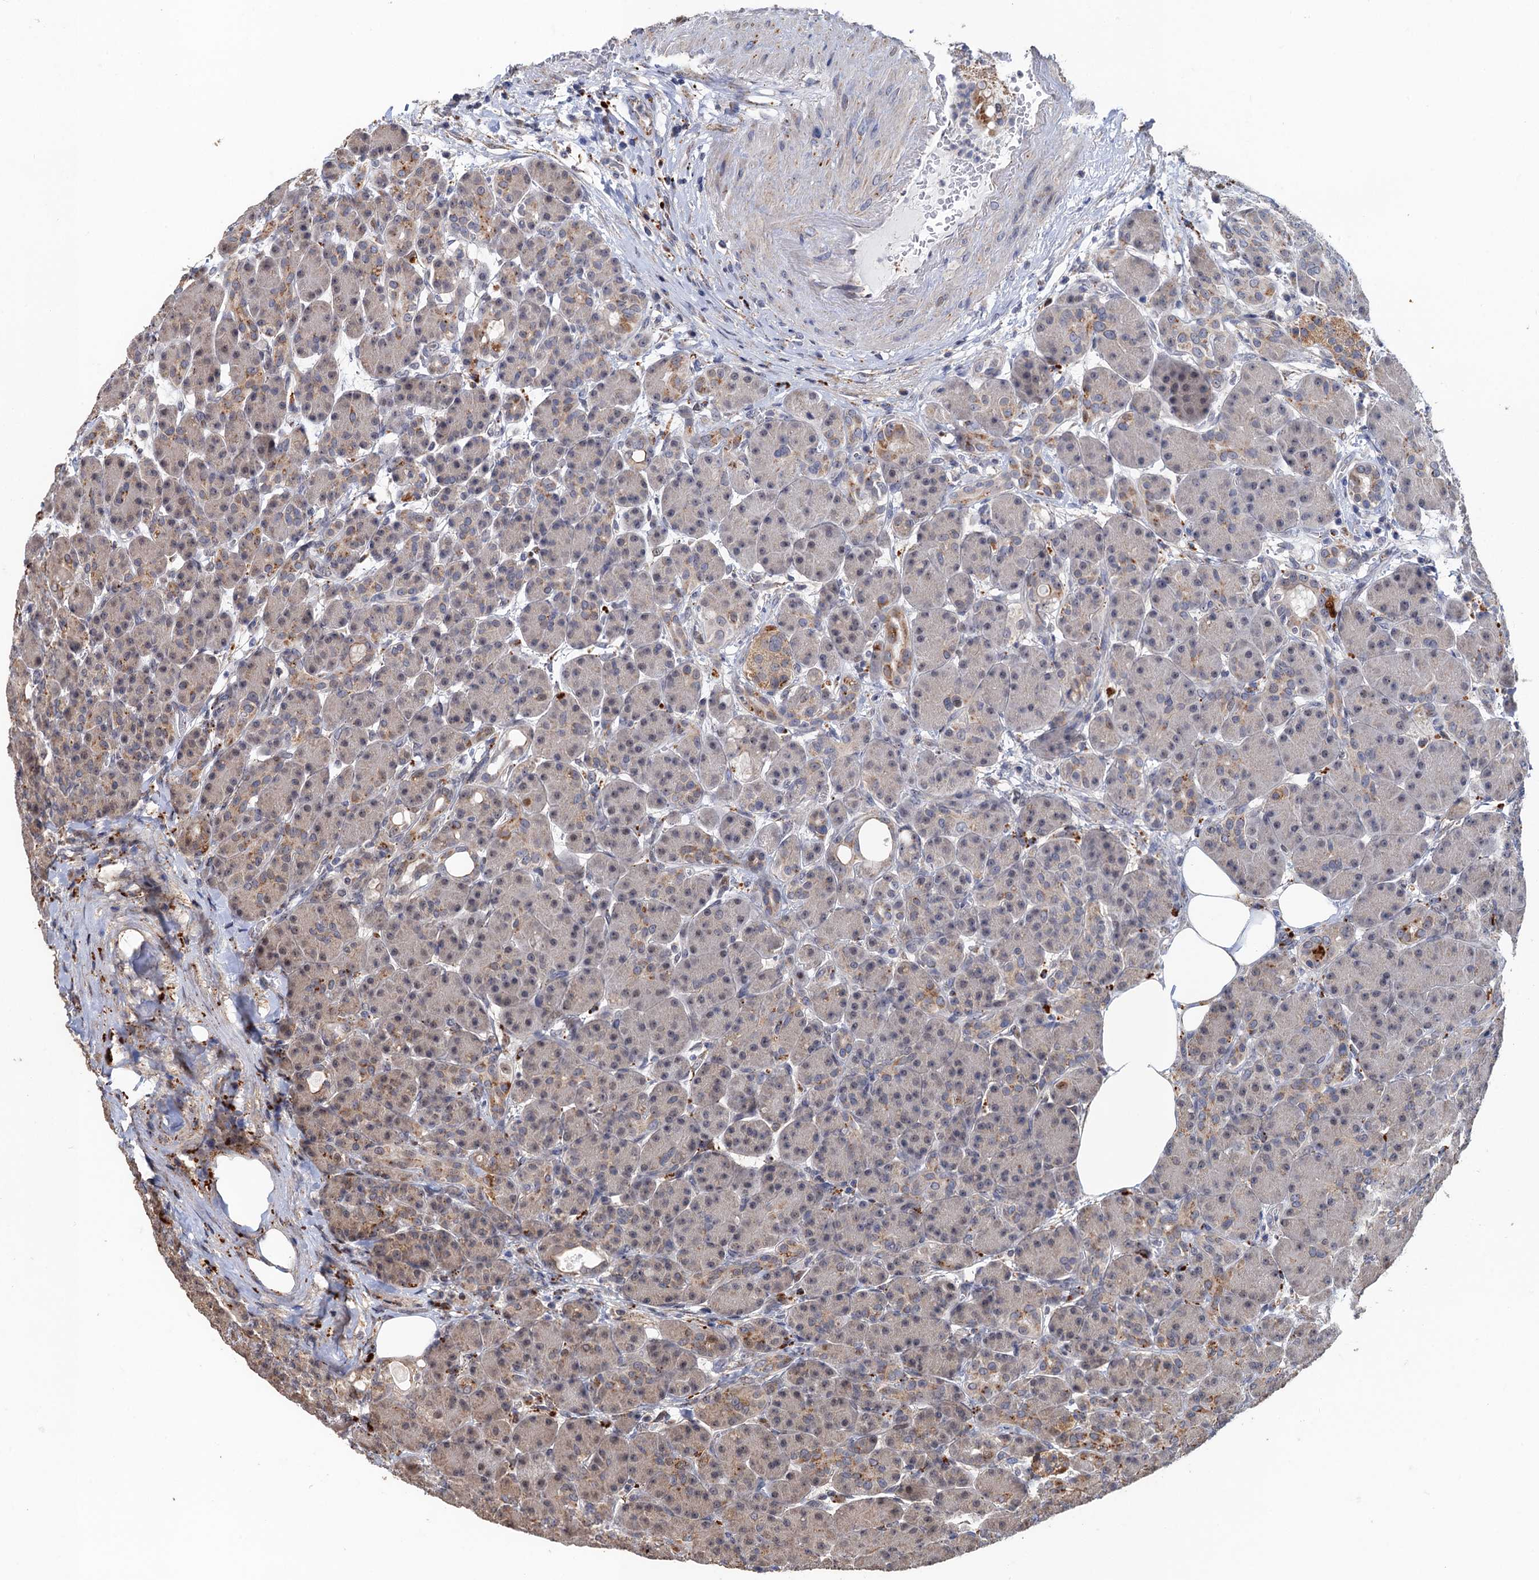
{"staining": {"intensity": "weak", "quantity": "<25%", "location": "cytoplasmic/membranous"}, "tissue": "pancreas", "cell_type": "Exocrine glandular cells", "image_type": "normal", "snomed": [{"axis": "morphology", "description": "Normal tissue, NOS"}, {"axis": "topography", "description": "Pancreas"}], "caption": "Image shows no protein expression in exocrine glandular cells of unremarkable pancreas. (DAB immunohistochemistry (IHC), high magnification).", "gene": "BMERB1", "patient": {"sex": "male", "age": 63}}